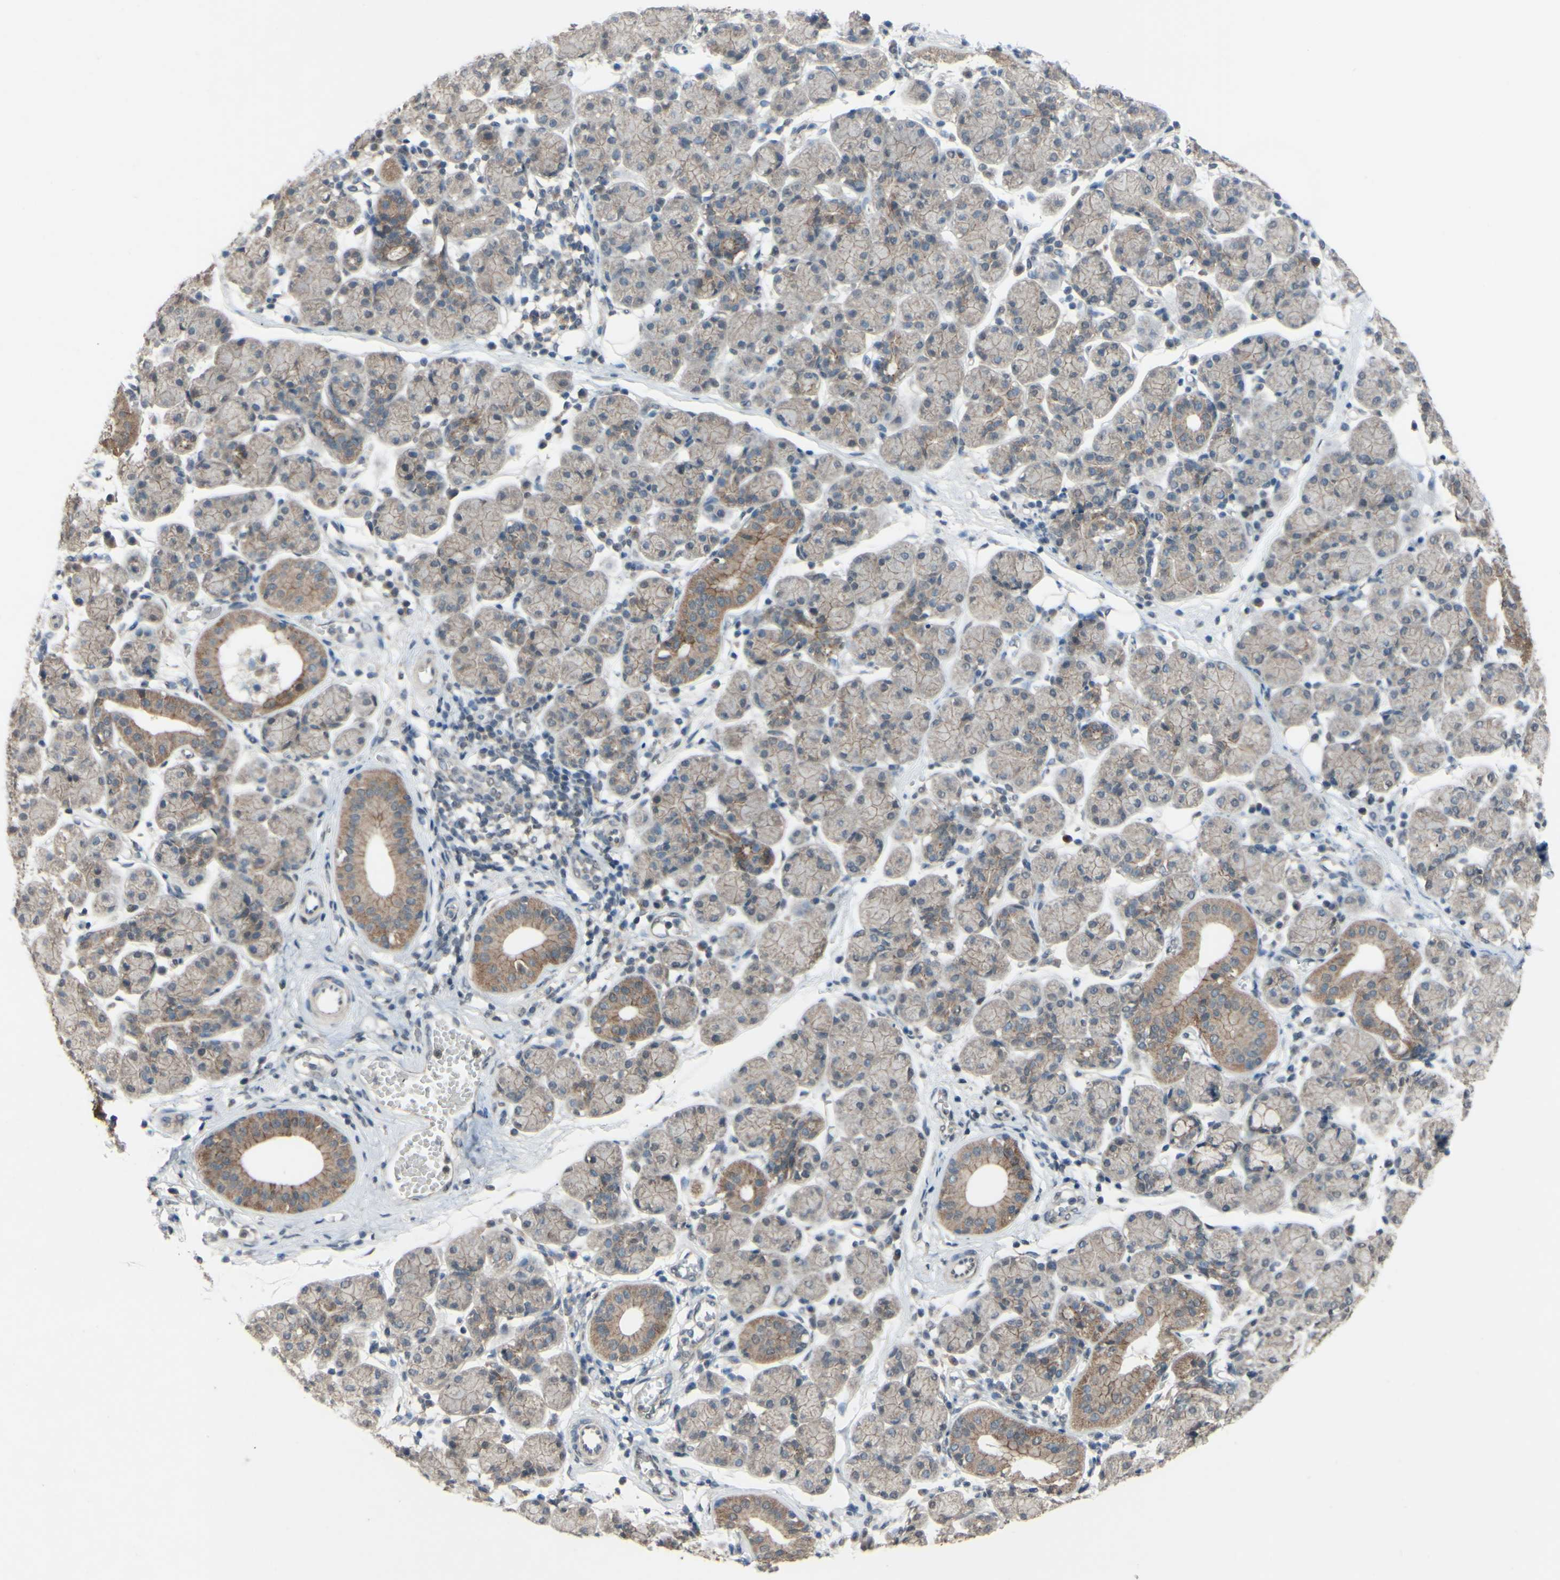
{"staining": {"intensity": "moderate", "quantity": "25%-75%", "location": "cytoplasmic/membranous"}, "tissue": "salivary gland", "cell_type": "Glandular cells", "image_type": "normal", "snomed": [{"axis": "morphology", "description": "Normal tissue, NOS"}, {"axis": "morphology", "description": "Inflammation, NOS"}, {"axis": "topography", "description": "Lymph node"}, {"axis": "topography", "description": "Salivary gland"}], "caption": "Immunohistochemistry of benign human salivary gland reveals medium levels of moderate cytoplasmic/membranous expression in about 25%-75% of glandular cells. The staining is performed using DAB (3,3'-diaminobenzidine) brown chromogen to label protein expression. The nuclei are counter-stained blue using hematoxylin.", "gene": "CDCP1", "patient": {"sex": "male", "age": 3}}